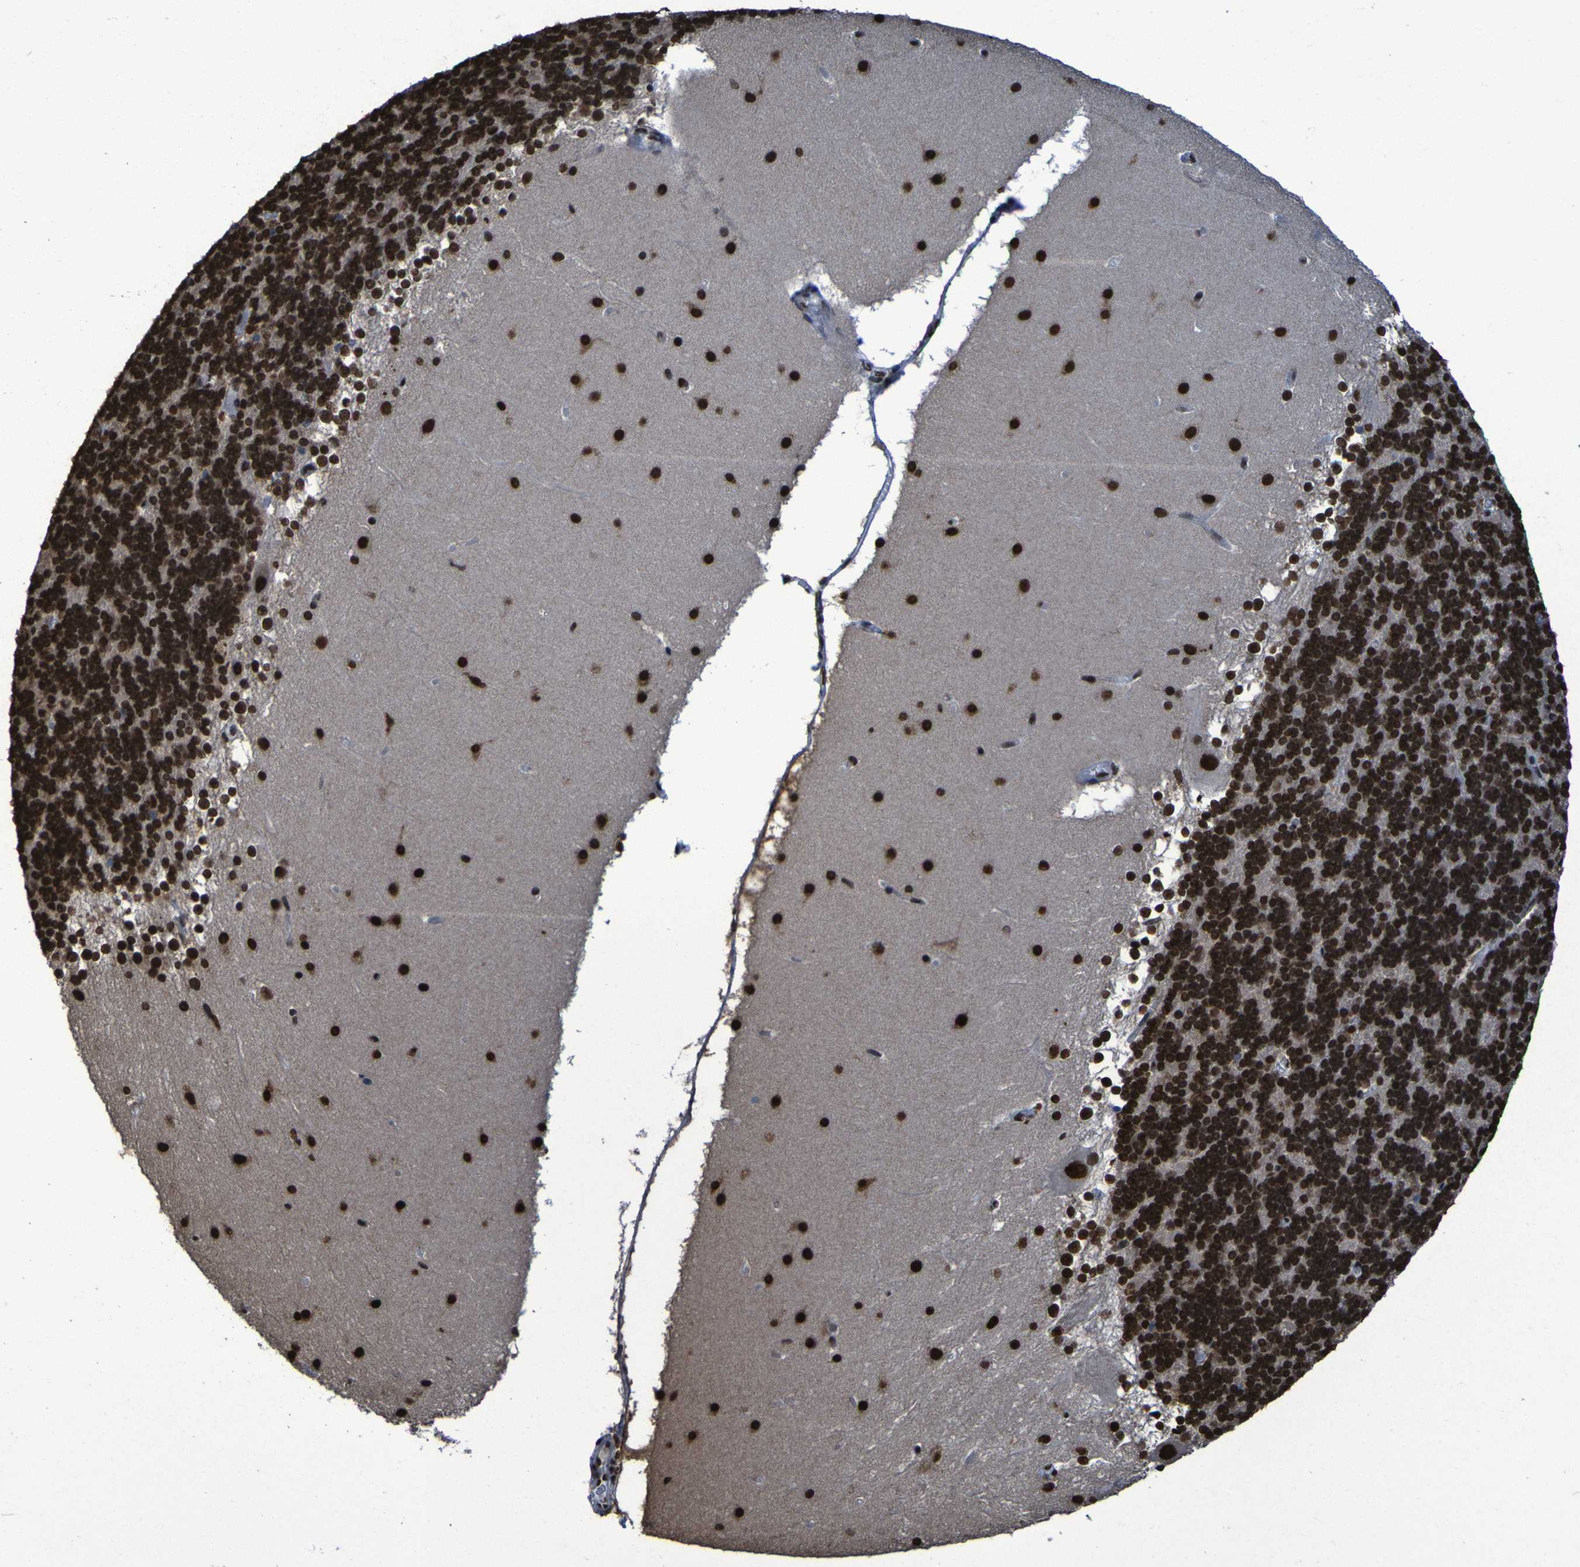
{"staining": {"intensity": "strong", "quantity": ">75%", "location": "nuclear"}, "tissue": "cerebellum", "cell_type": "Cells in granular layer", "image_type": "normal", "snomed": [{"axis": "morphology", "description": "Normal tissue, NOS"}, {"axis": "topography", "description": "Cerebellum"}], "caption": "Immunohistochemistry (DAB) staining of normal cerebellum exhibits strong nuclear protein positivity in about >75% of cells in granular layer. (brown staining indicates protein expression, while blue staining denotes nuclei).", "gene": "HNRNPR", "patient": {"sex": "female", "age": 19}}